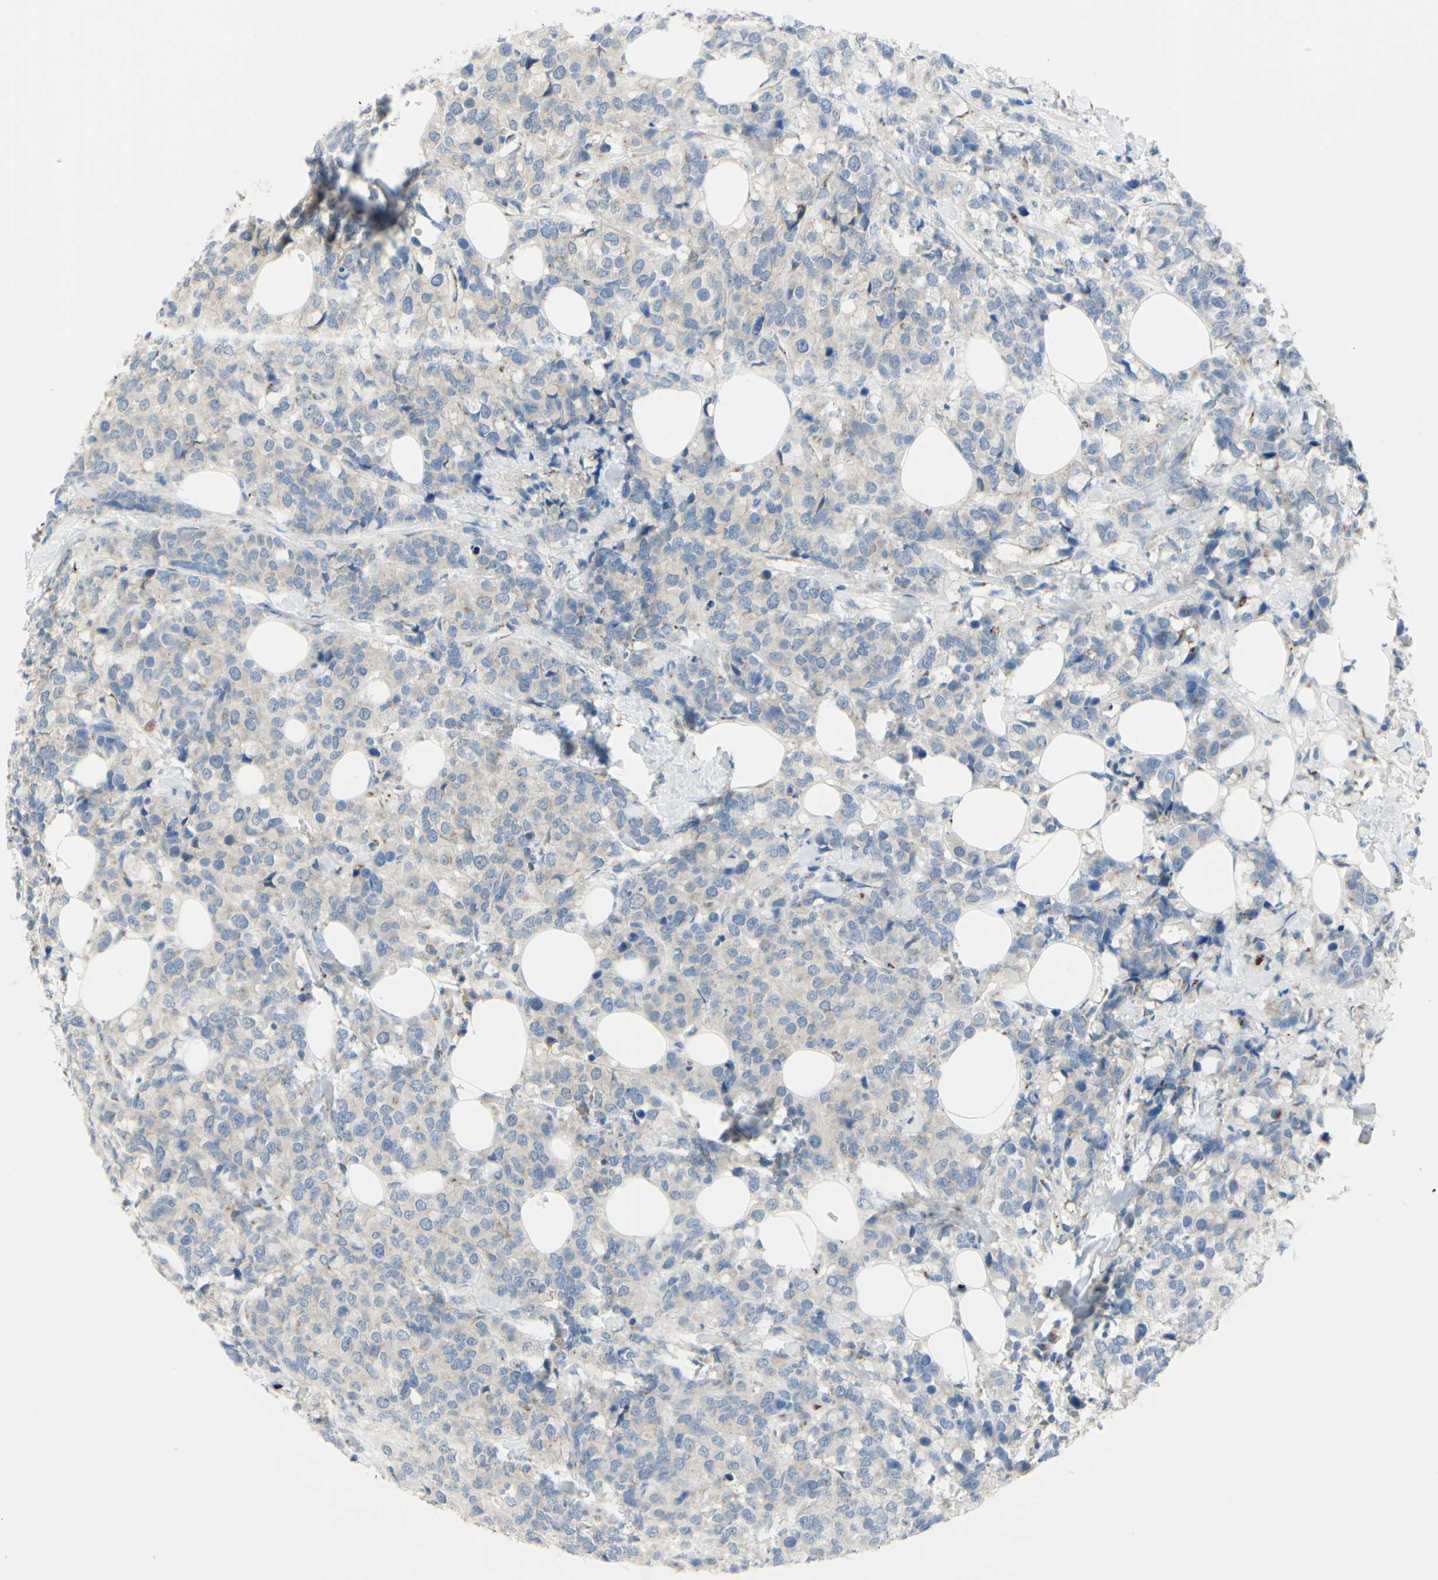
{"staining": {"intensity": "negative", "quantity": "none", "location": "none"}, "tissue": "breast cancer", "cell_type": "Tumor cells", "image_type": "cancer", "snomed": [{"axis": "morphology", "description": "Lobular carcinoma"}, {"axis": "topography", "description": "Breast"}], "caption": "Immunohistochemistry (IHC) of breast lobular carcinoma shows no staining in tumor cells. (Stains: DAB immunohistochemistry with hematoxylin counter stain, Microscopy: brightfield microscopy at high magnification).", "gene": "B4GALT1", "patient": {"sex": "female", "age": 59}}